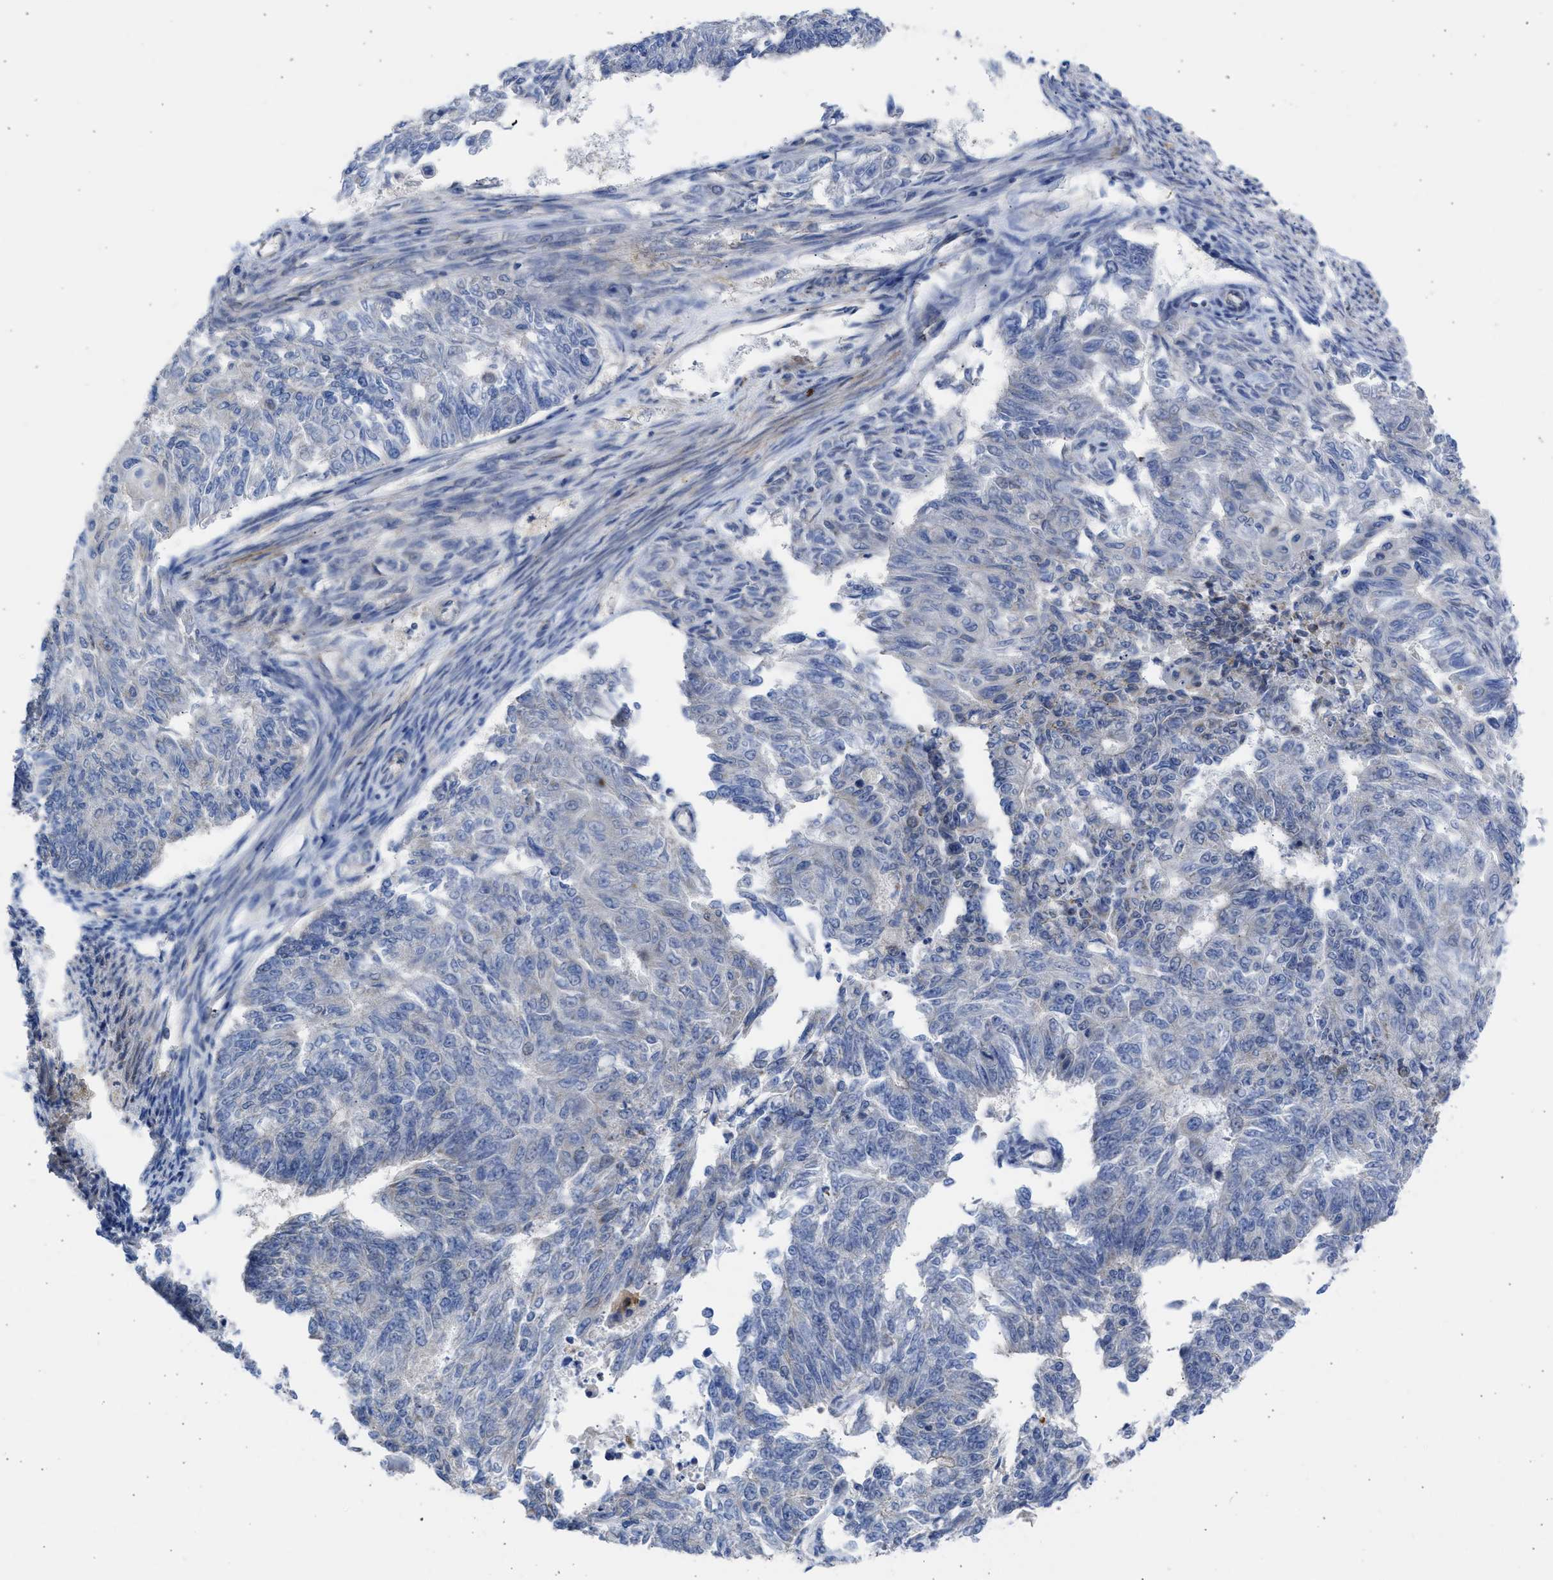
{"staining": {"intensity": "negative", "quantity": "none", "location": "none"}, "tissue": "endometrial cancer", "cell_type": "Tumor cells", "image_type": "cancer", "snomed": [{"axis": "morphology", "description": "Adenocarcinoma, NOS"}, {"axis": "topography", "description": "Endometrium"}], "caption": "Micrograph shows no significant protein expression in tumor cells of endometrial cancer. Brightfield microscopy of immunohistochemistry (IHC) stained with DAB (brown) and hematoxylin (blue), captured at high magnification.", "gene": "BTG3", "patient": {"sex": "female", "age": 32}}